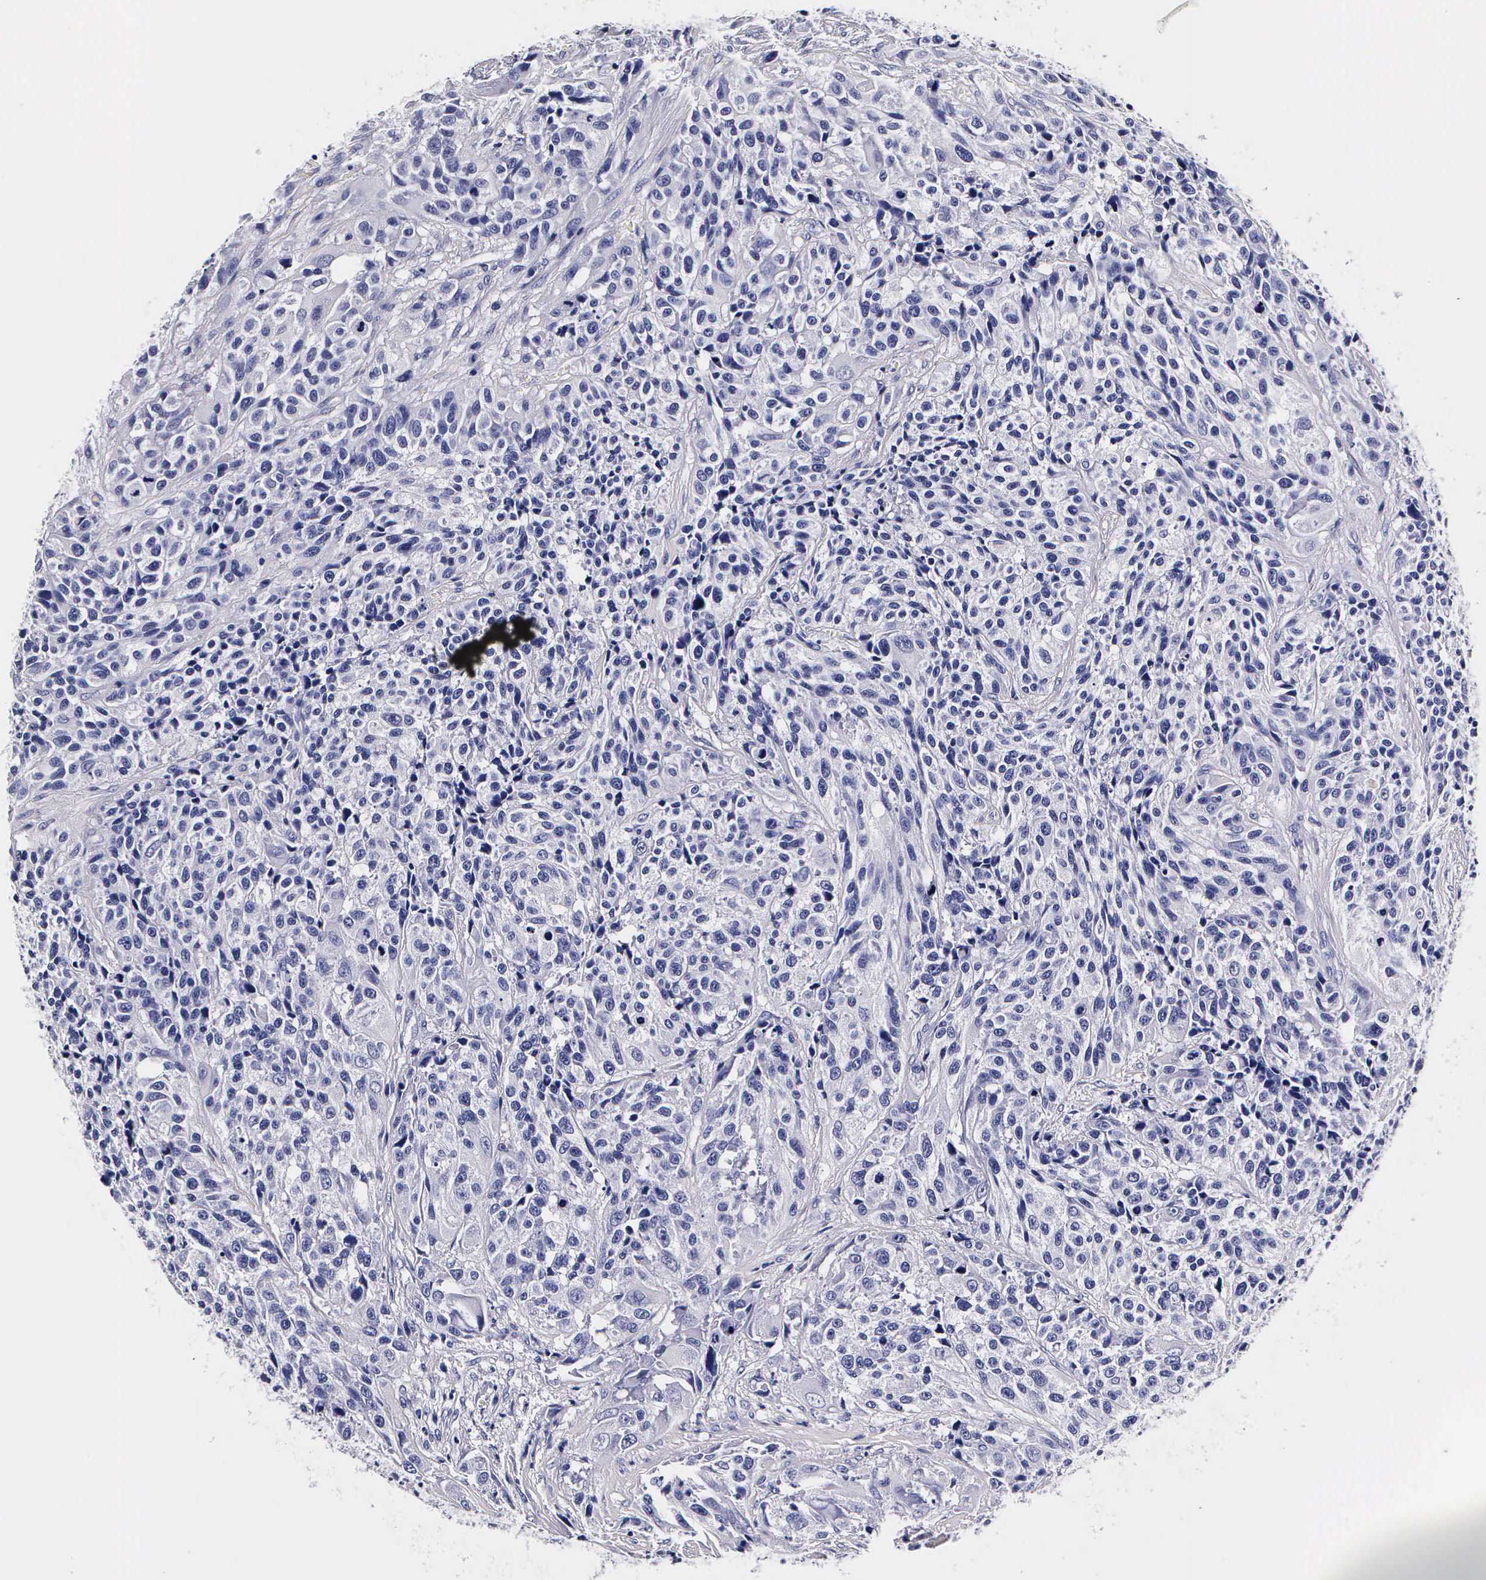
{"staining": {"intensity": "negative", "quantity": "none", "location": "none"}, "tissue": "urothelial cancer", "cell_type": "Tumor cells", "image_type": "cancer", "snomed": [{"axis": "morphology", "description": "Urothelial carcinoma, High grade"}, {"axis": "topography", "description": "Urinary bladder"}], "caption": "Tumor cells are negative for protein expression in human urothelial carcinoma (high-grade).", "gene": "IAPP", "patient": {"sex": "female", "age": 81}}